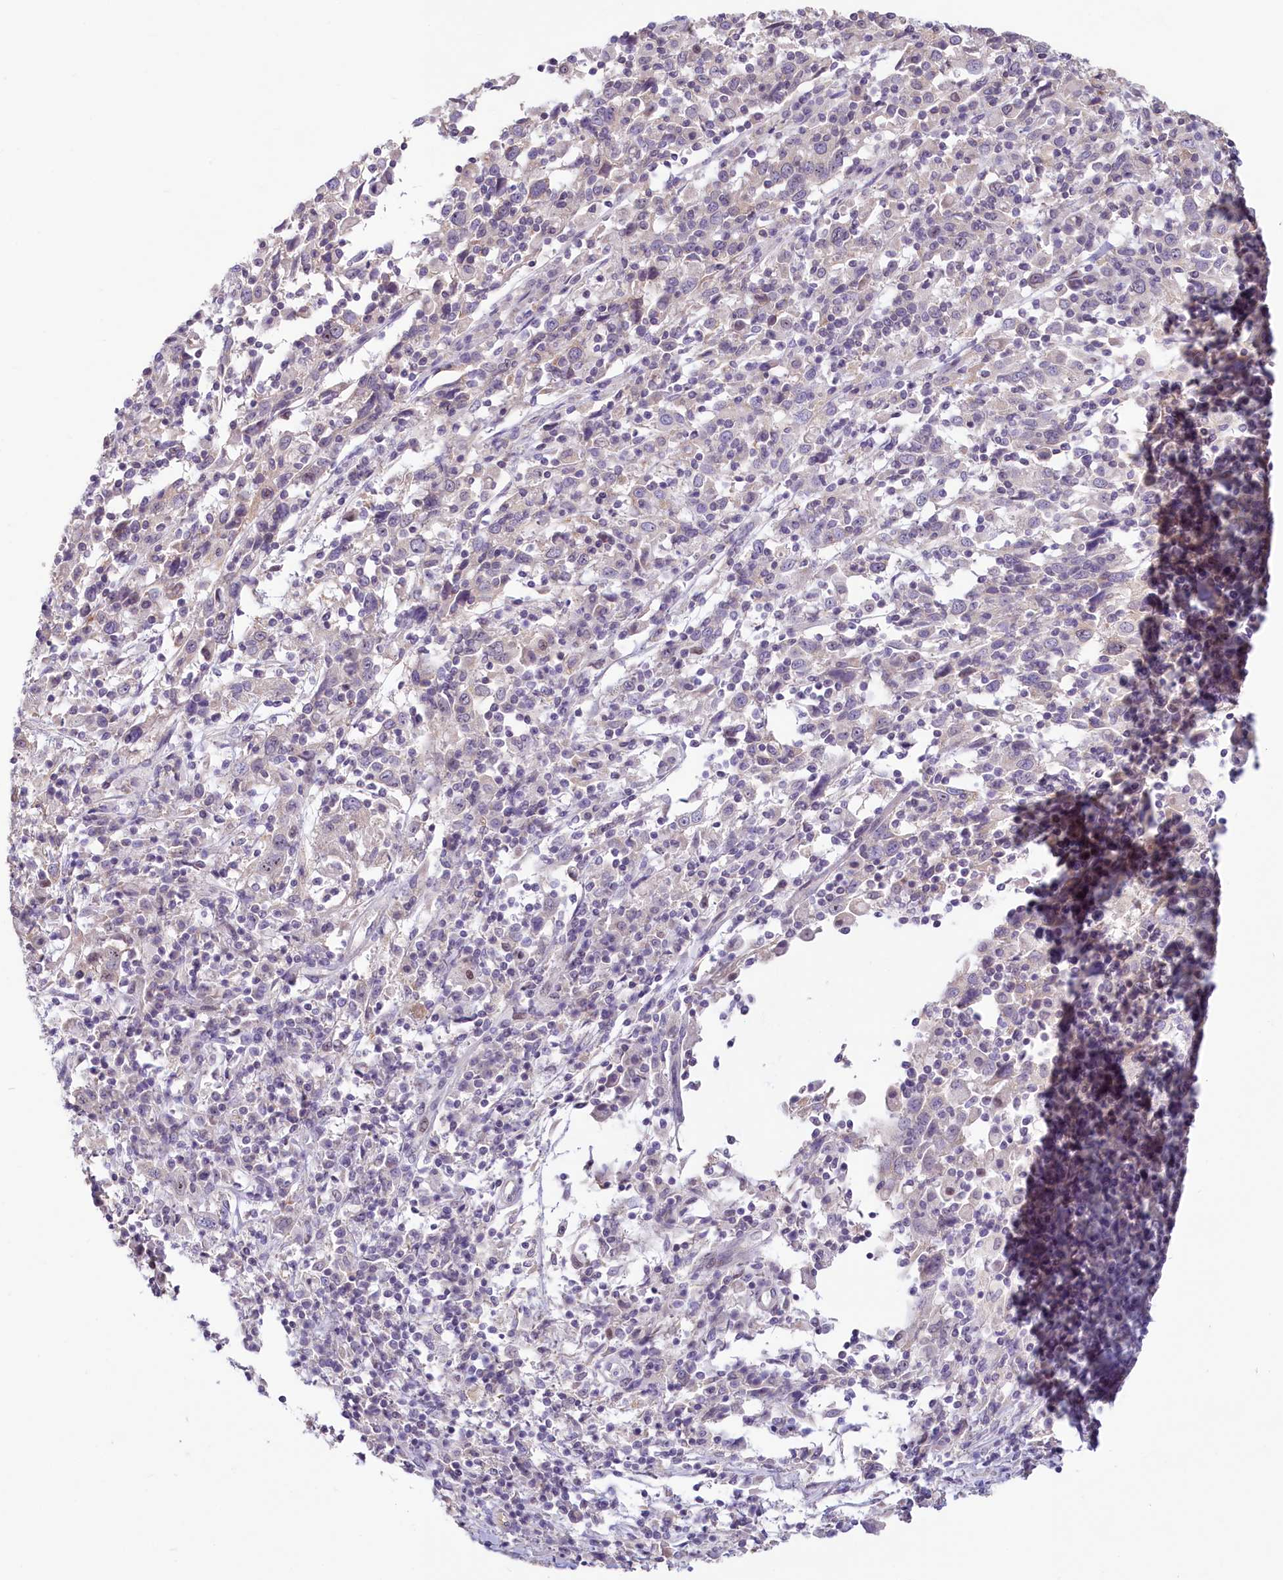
{"staining": {"intensity": "negative", "quantity": "none", "location": "none"}, "tissue": "cervical cancer", "cell_type": "Tumor cells", "image_type": "cancer", "snomed": [{"axis": "morphology", "description": "Squamous cell carcinoma, NOS"}, {"axis": "topography", "description": "Cervix"}], "caption": "This is an immunohistochemistry (IHC) histopathology image of human cervical cancer. There is no expression in tumor cells.", "gene": "PROCR", "patient": {"sex": "female", "age": 46}}